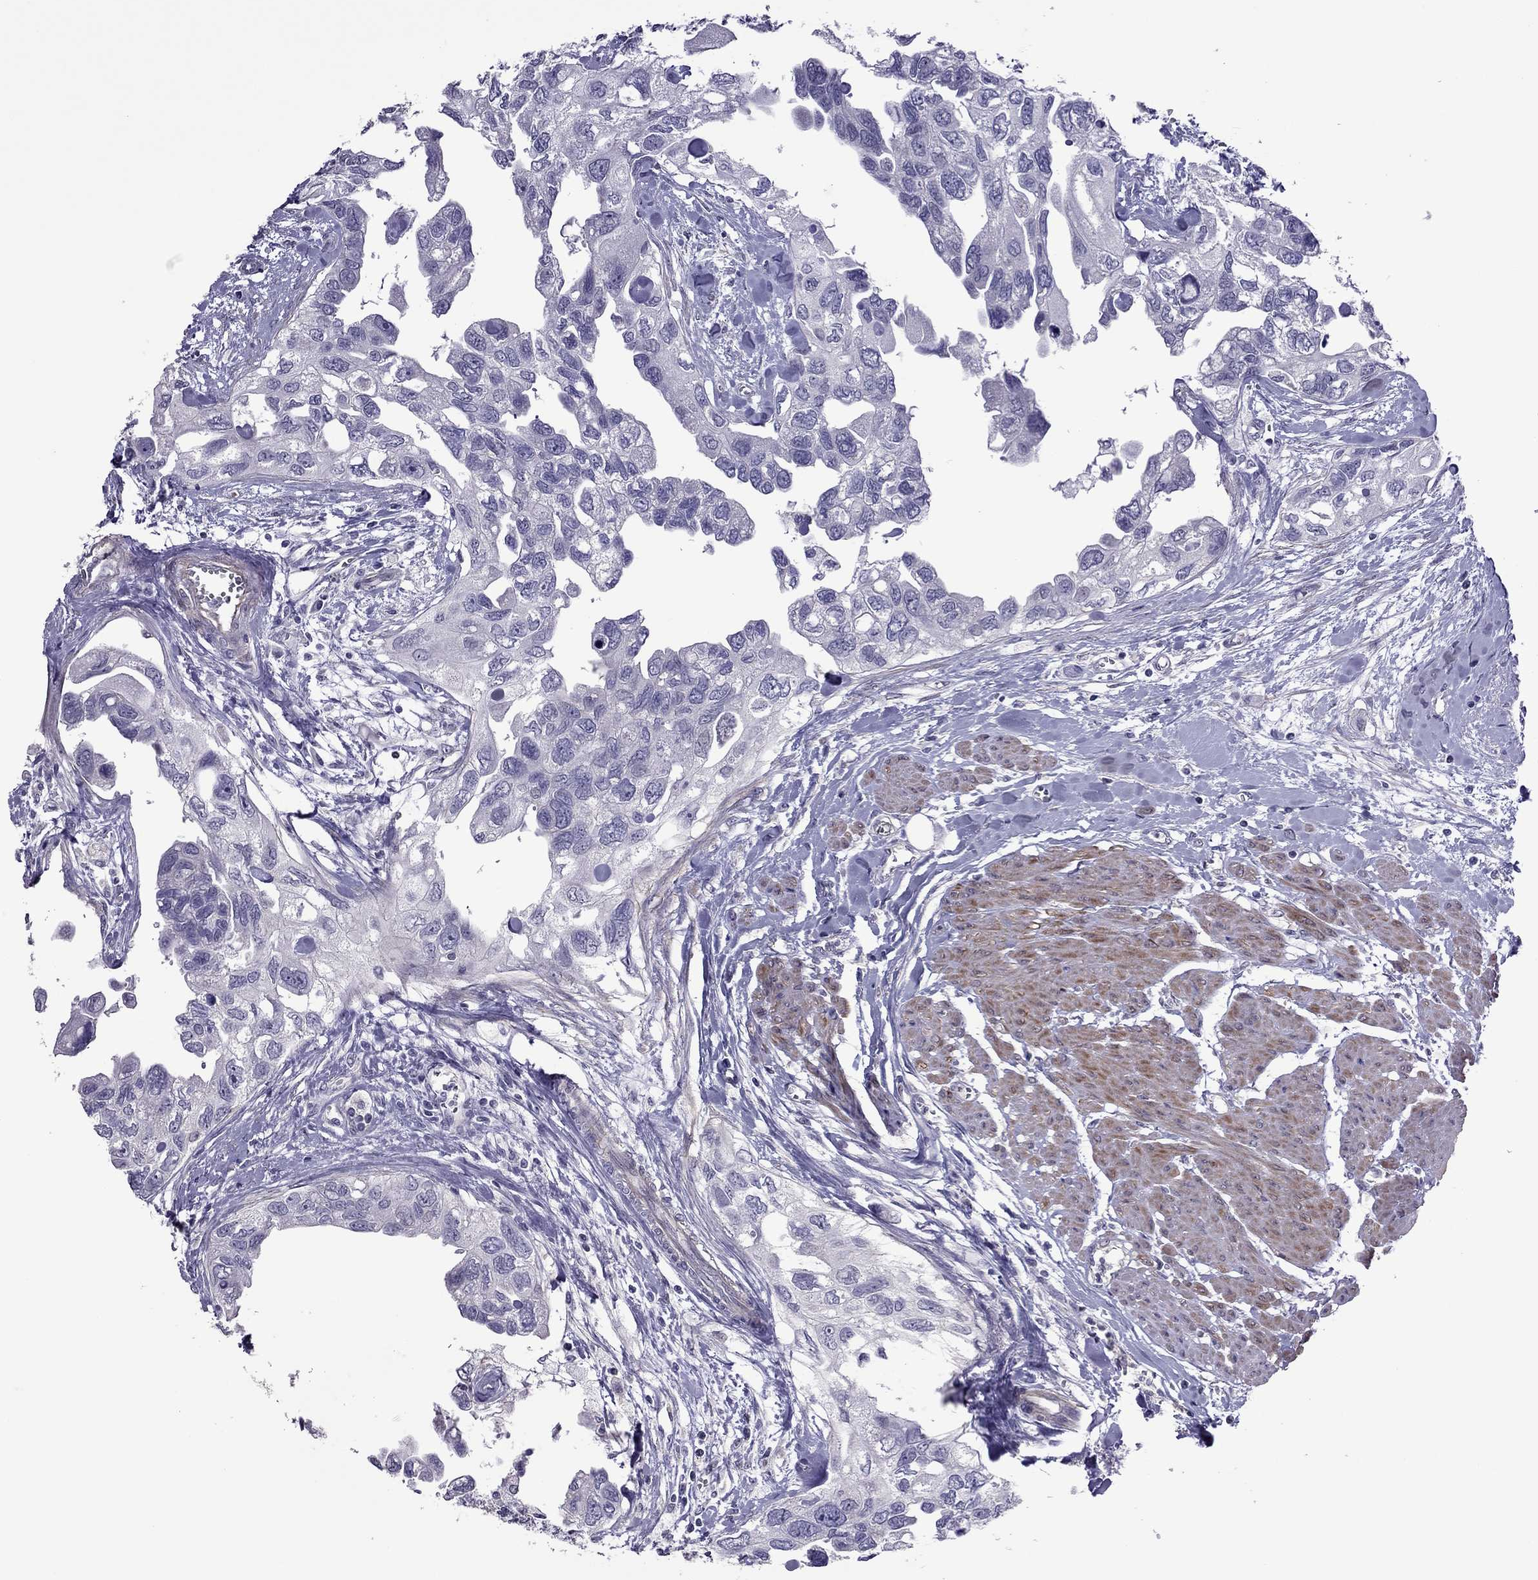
{"staining": {"intensity": "negative", "quantity": "none", "location": "none"}, "tissue": "urothelial cancer", "cell_type": "Tumor cells", "image_type": "cancer", "snomed": [{"axis": "morphology", "description": "Urothelial carcinoma, High grade"}, {"axis": "topography", "description": "Urinary bladder"}], "caption": "Micrograph shows no significant protein positivity in tumor cells of urothelial cancer.", "gene": "SLC16A8", "patient": {"sex": "male", "age": 59}}